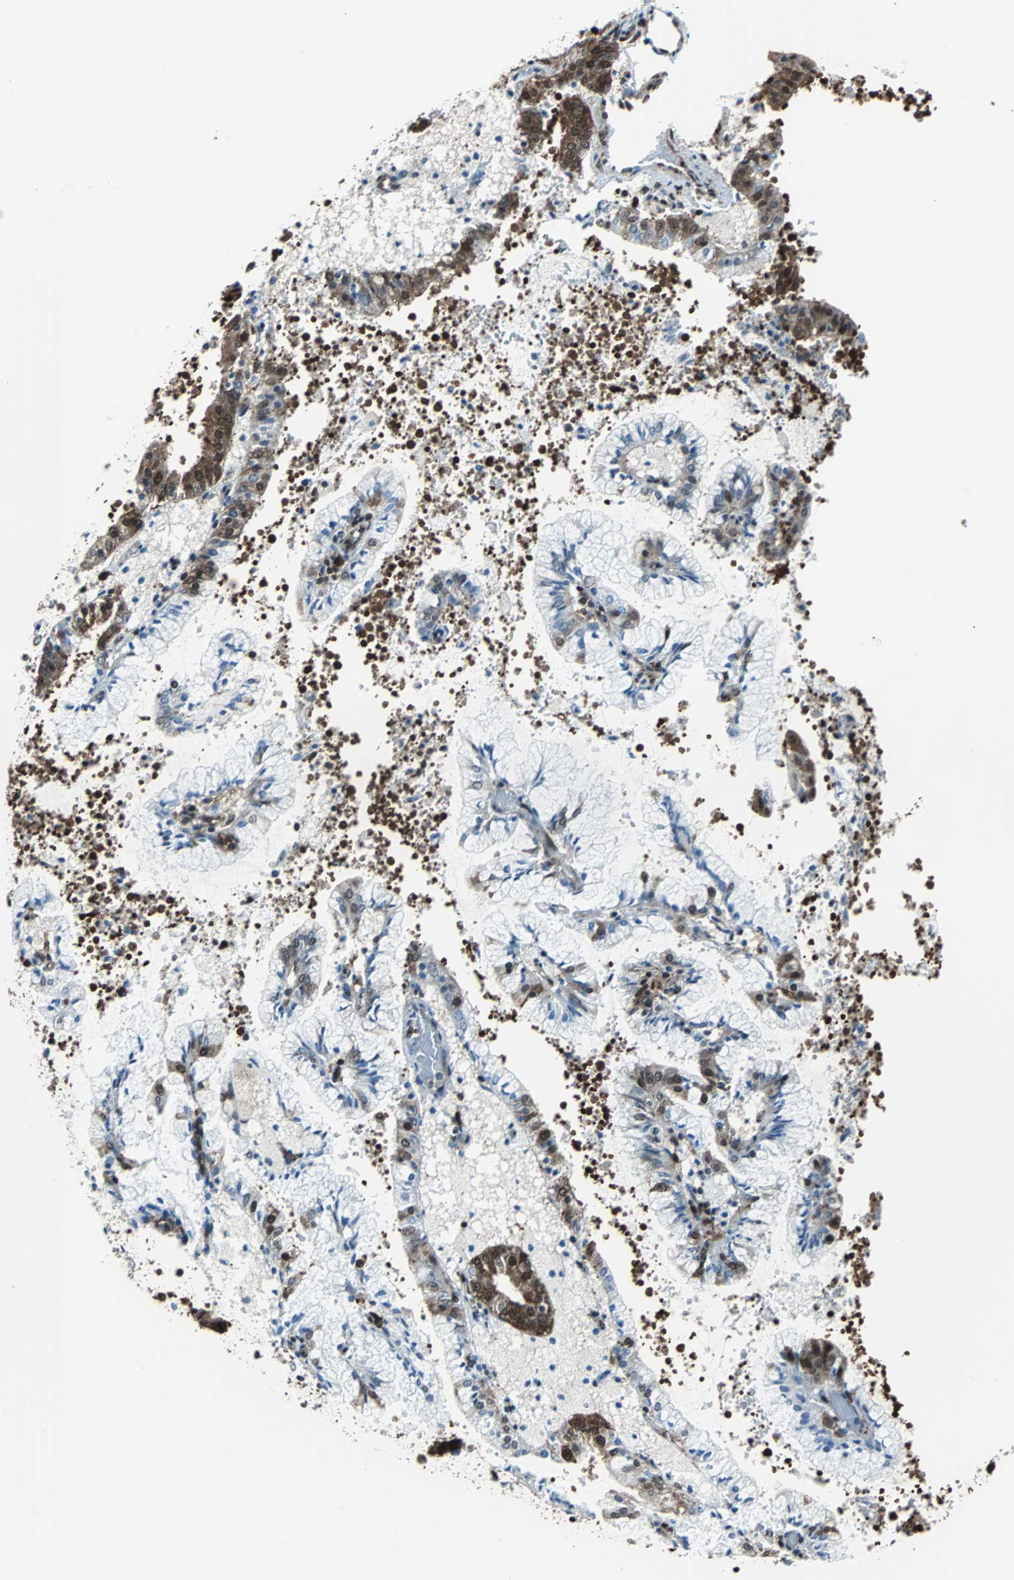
{"staining": {"intensity": "moderate", "quantity": "25%-75%", "location": "cytoplasmic/membranous,nuclear"}, "tissue": "endometrial cancer", "cell_type": "Tumor cells", "image_type": "cancer", "snomed": [{"axis": "morphology", "description": "Adenocarcinoma, NOS"}, {"axis": "topography", "description": "Endometrium"}], "caption": "Brown immunohistochemical staining in endometrial cancer displays moderate cytoplasmic/membranous and nuclear positivity in about 25%-75% of tumor cells.", "gene": "VCP", "patient": {"sex": "female", "age": 63}}